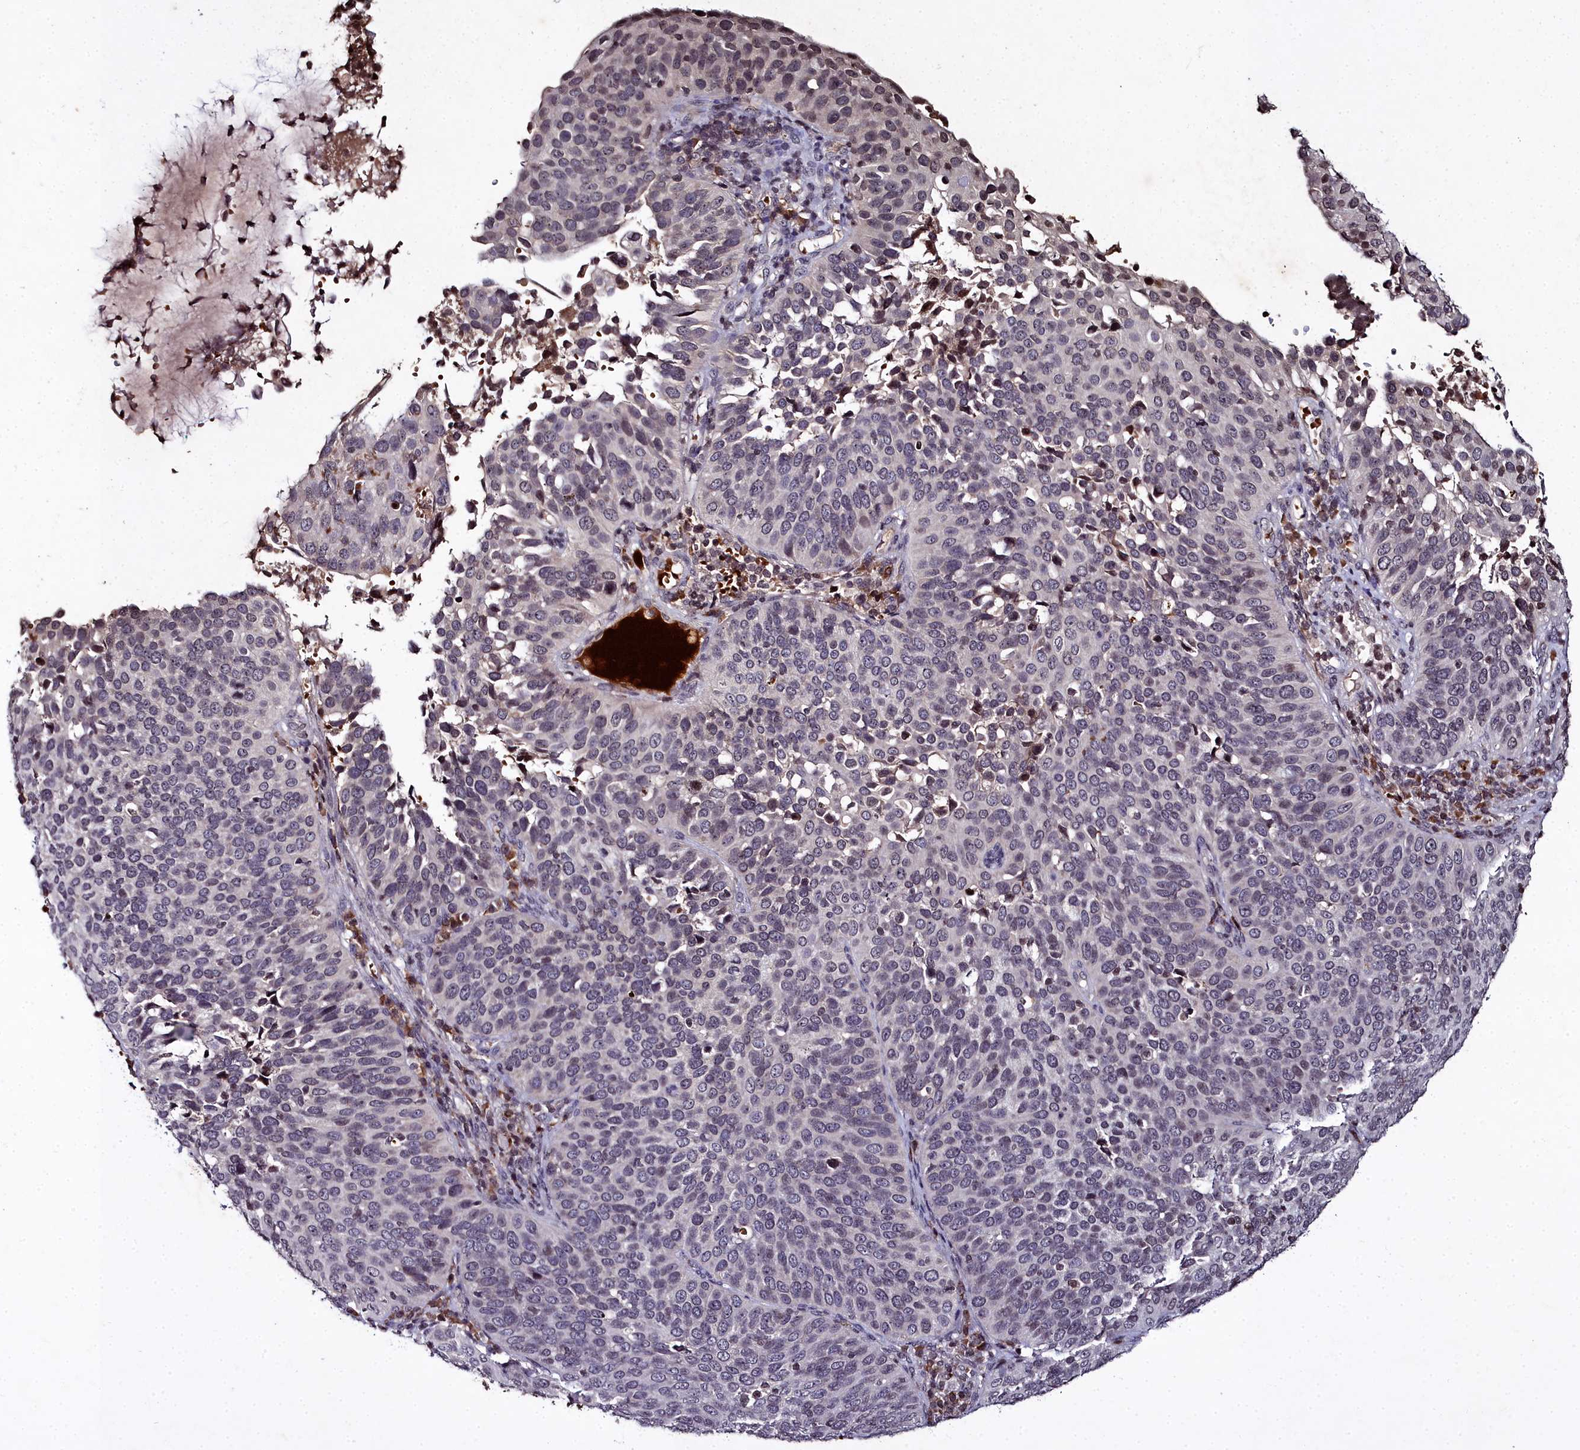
{"staining": {"intensity": "negative", "quantity": "none", "location": "none"}, "tissue": "cervical cancer", "cell_type": "Tumor cells", "image_type": "cancer", "snomed": [{"axis": "morphology", "description": "Squamous cell carcinoma, NOS"}, {"axis": "topography", "description": "Cervix"}], "caption": "Tumor cells show no significant protein staining in cervical cancer (squamous cell carcinoma).", "gene": "FZD4", "patient": {"sex": "female", "age": 36}}